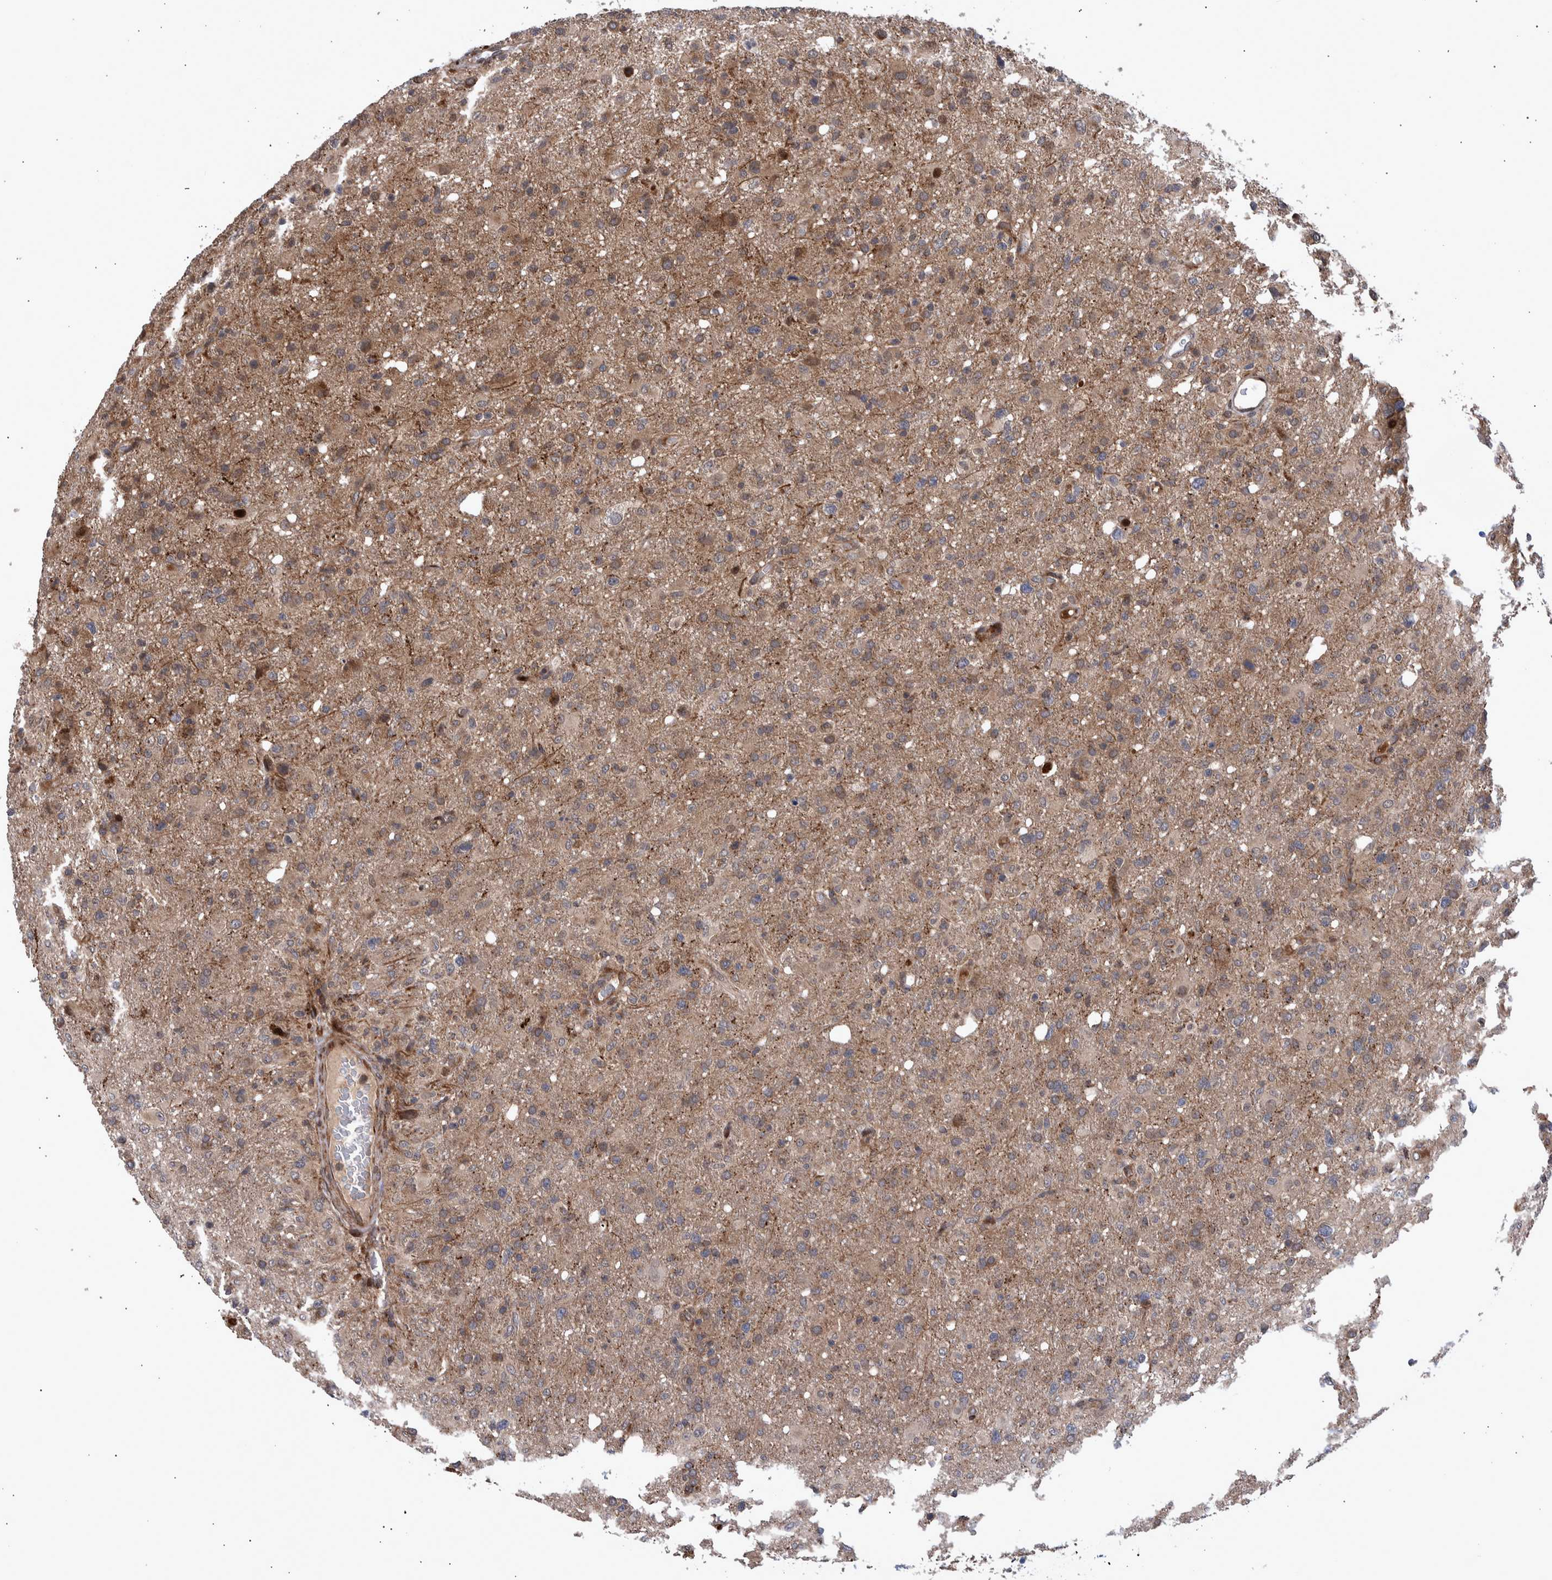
{"staining": {"intensity": "weak", "quantity": ">75%", "location": "cytoplasmic/membranous"}, "tissue": "glioma", "cell_type": "Tumor cells", "image_type": "cancer", "snomed": [{"axis": "morphology", "description": "Glioma, malignant, High grade"}, {"axis": "topography", "description": "Brain"}], "caption": "Malignant glioma (high-grade) stained with DAB immunohistochemistry displays low levels of weak cytoplasmic/membranous staining in about >75% of tumor cells.", "gene": "SHISA6", "patient": {"sex": "female", "age": 57}}